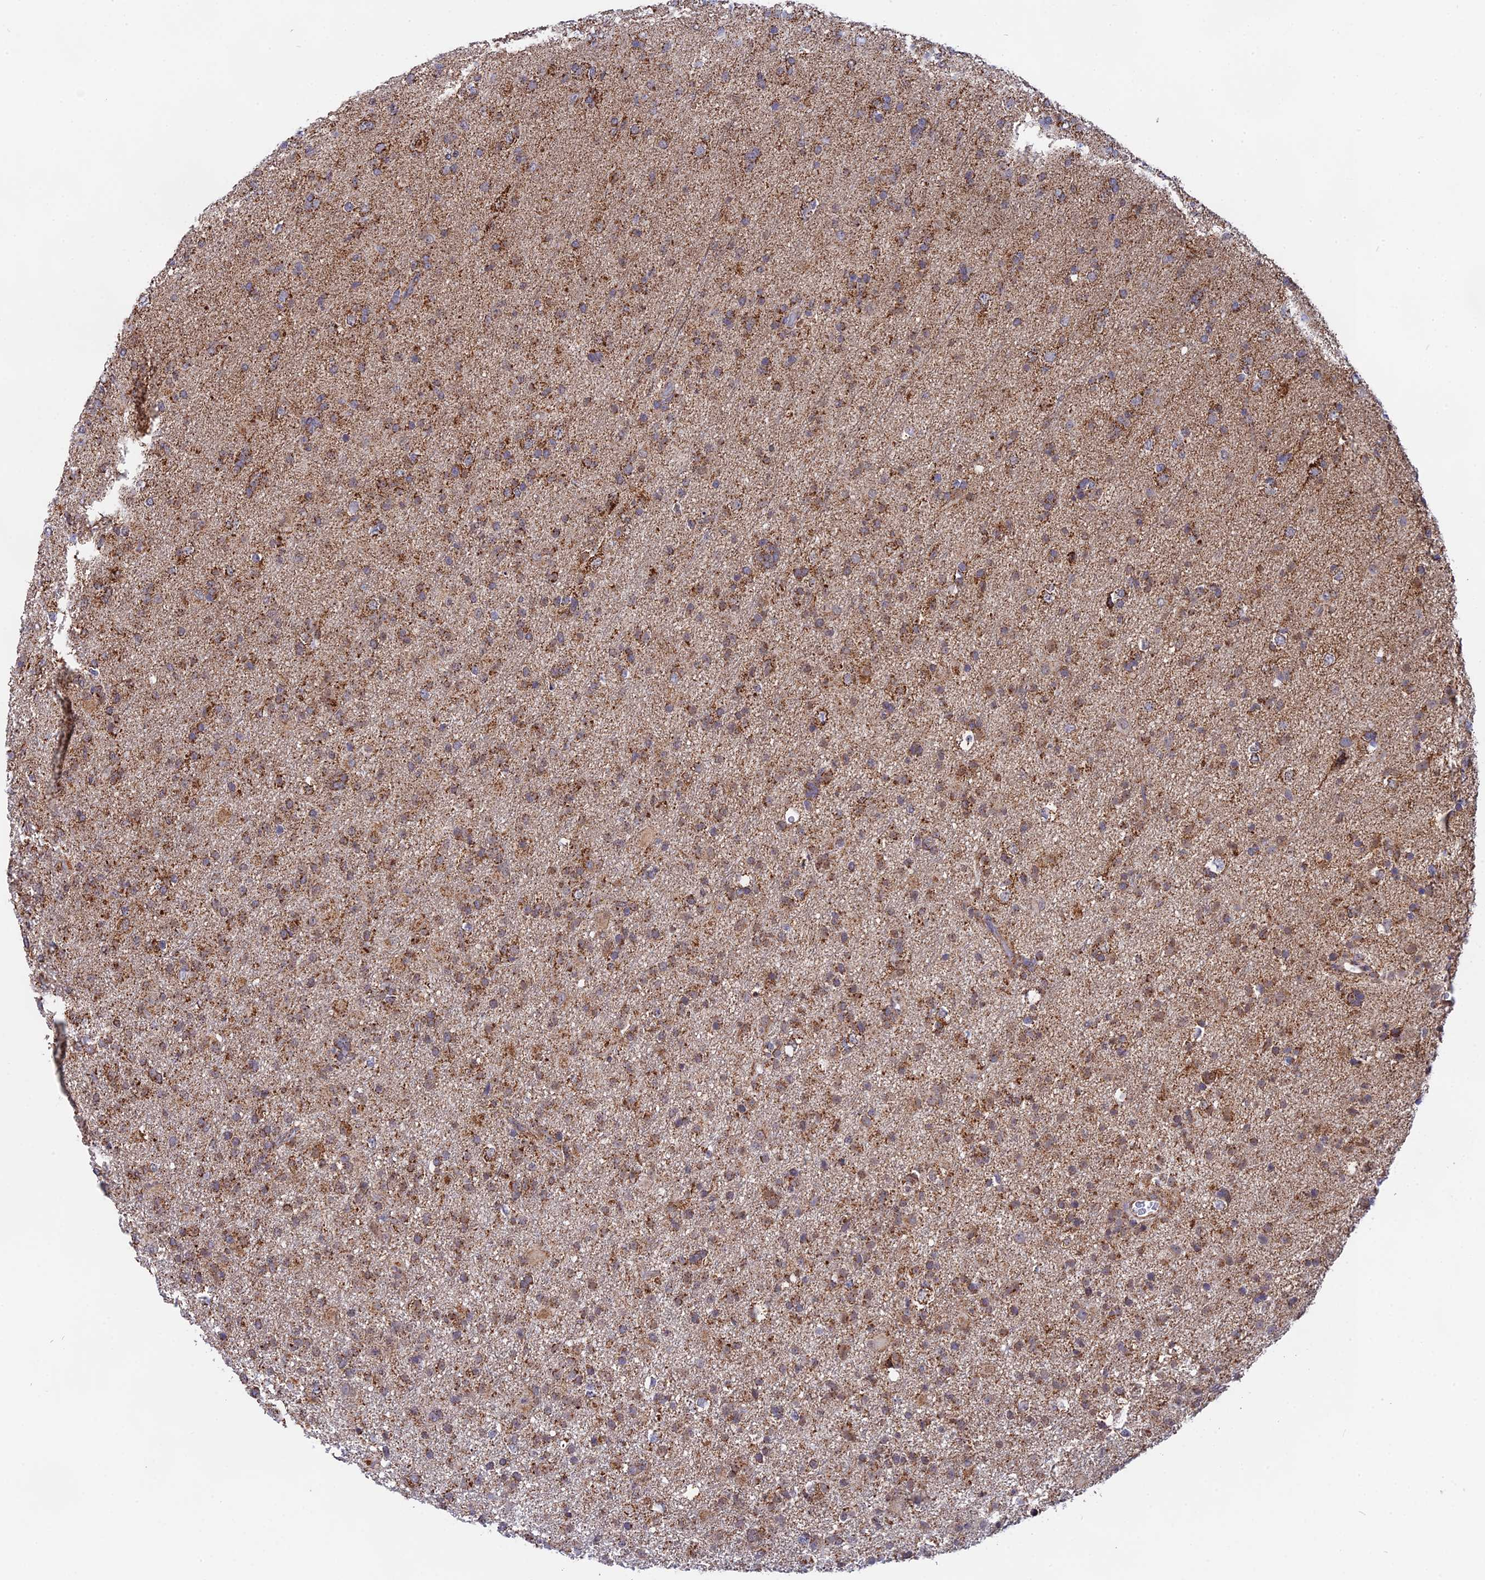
{"staining": {"intensity": "moderate", "quantity": ">75%", "location": "cytoplasmic/membranous"}, "tissue": "glioma", "cell_type": "Tumor cells", "image_type": "cancer", "snomed": [{"axis": "morphology", "description": "Glioma, malignant, Low grade"}, {"axis": "topography", "description": "Brain"}], "caption": "A photomicrograph showing moderate cytoplasmic/membranous staining in approximately >75% of tumor cells in glioma, as visualized by brown immunohistochemical staining.", "gene": "CDC16", "patient": {"sex": "male", "age": 65}}